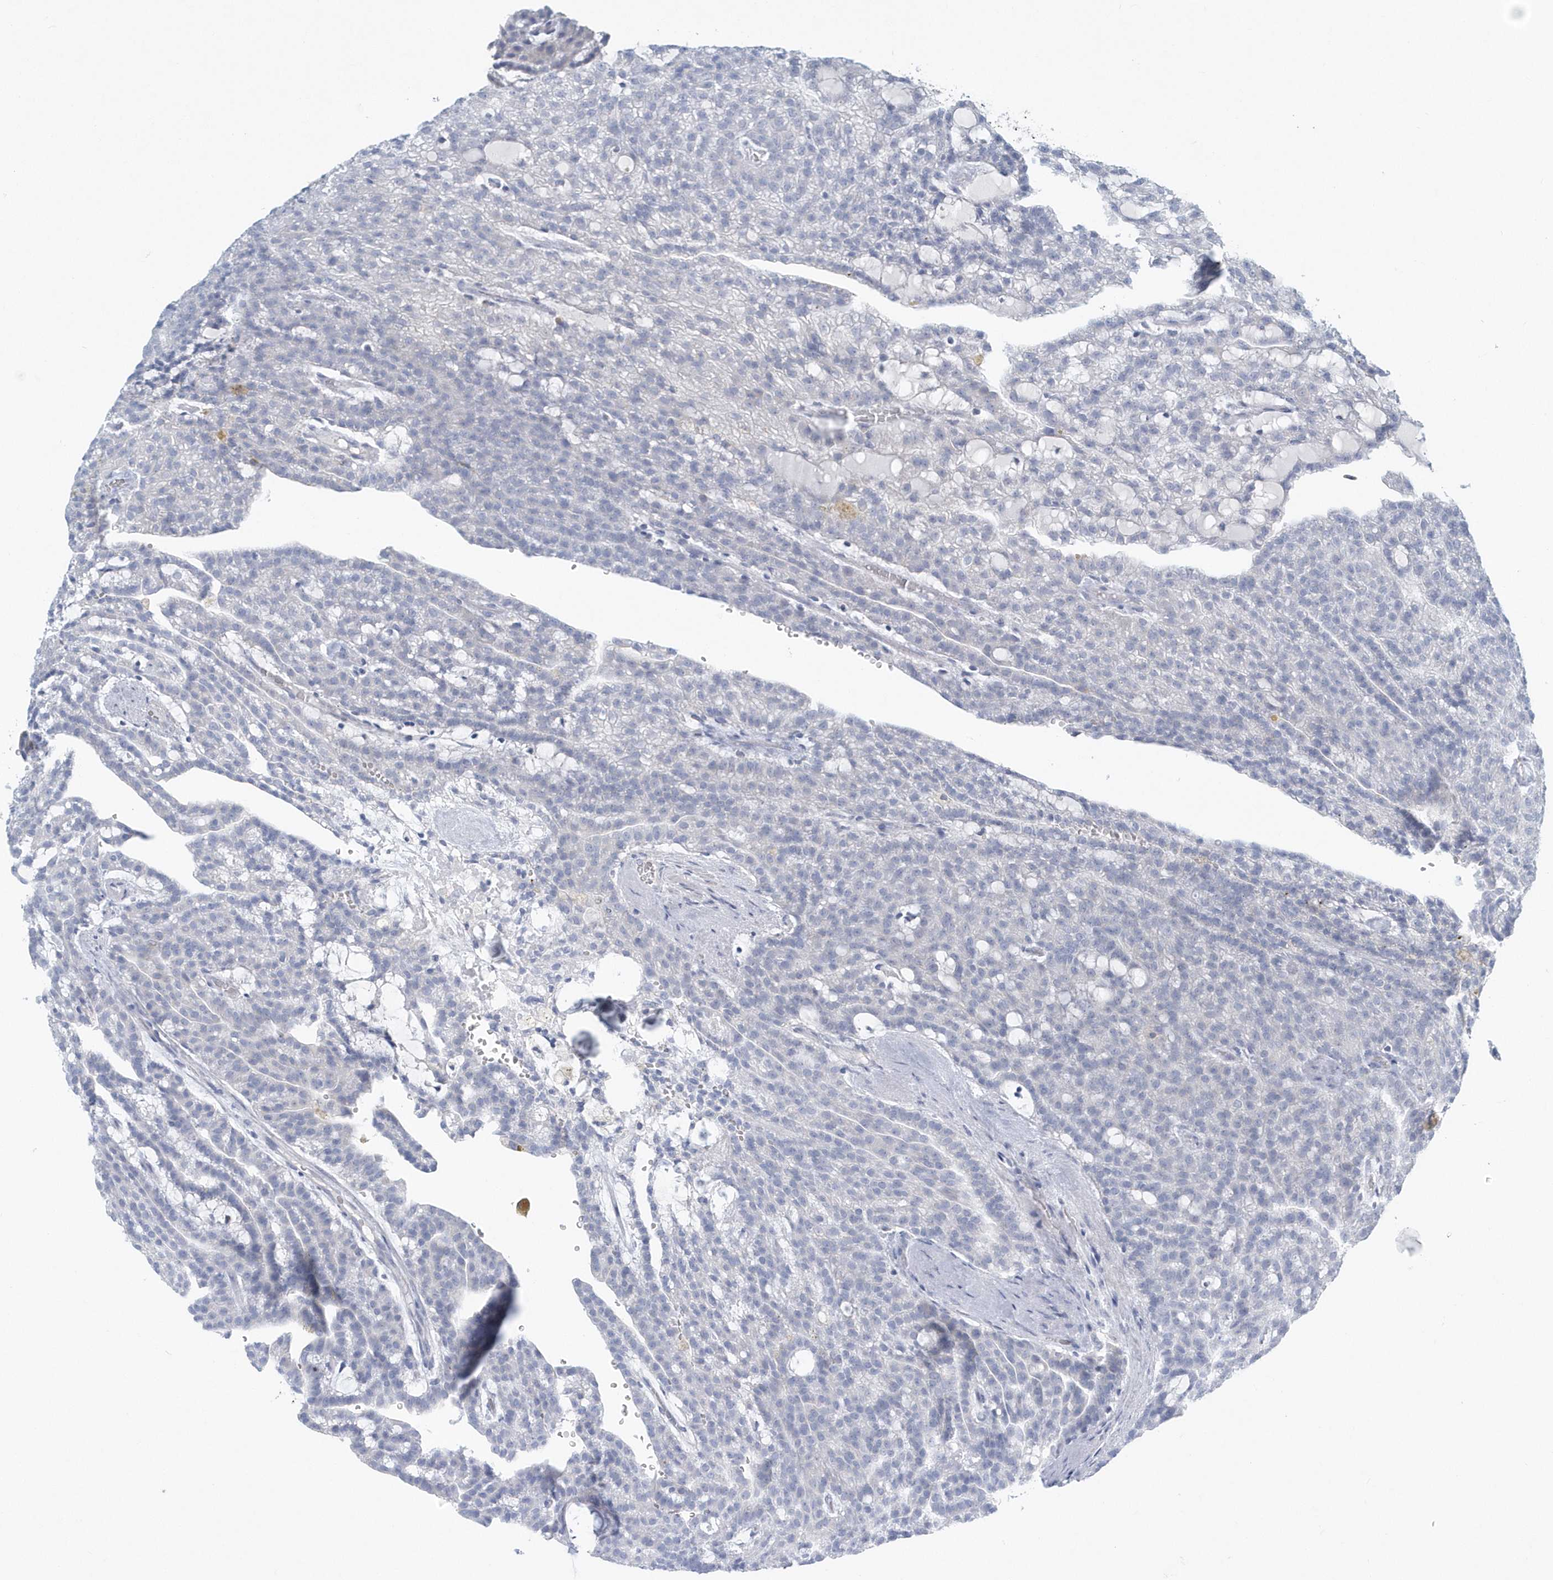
{"staining": {"intensity": "negative", "quantity": "none", "location": "none"}, "tissue": "renal cancer", "cell_type": "Tumor cells", "image_type": "cancer", "snomed": [{"axis": "morphology", "description": "Adenocarcinoma, NOS"}, {"axis": "topography", "description": "Kidney"}], "caption": "IHC photomicrograph of neoplastic tissue: human renal cancer (adenocarcinoma) stained with DAB demonstrates no significant protein expression in tumor cells.", "gene": "SPATA18", "patient": {"sex": "male", "age": 63}}